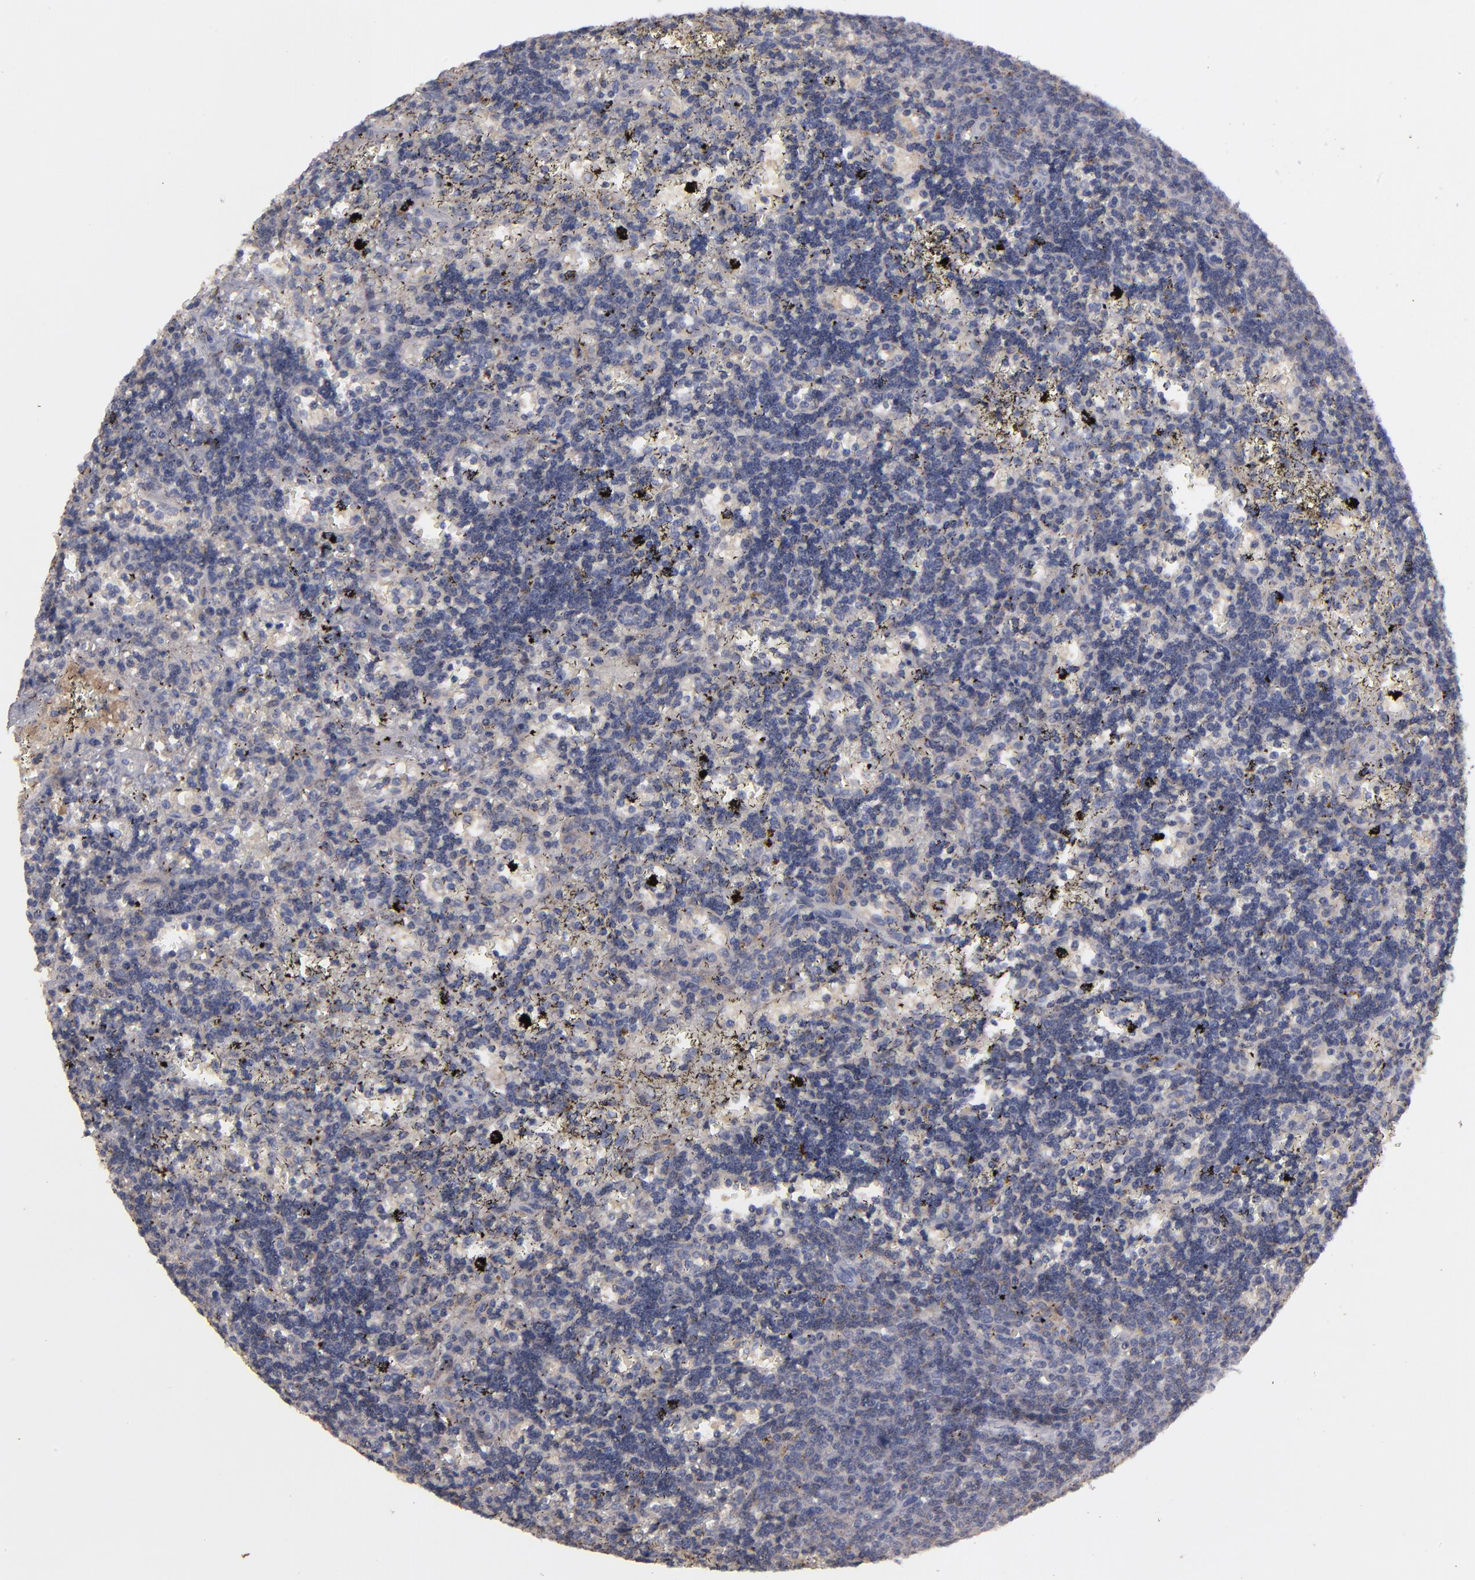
{"staining": {"intensity": "negative", "quantity": "none", "location": "none"}, "tissue": "lymphoma", "cell_type": "Tumor cells", "image_type": "cancer", "snomed": [{"axis": "morphology", "description": "Malignant lymphoma, non-Hodgkin's type, Low grade"}, {"axis": "topography", "description": "Spleen"}], "caption": "The micrograph reveals no significant staining in tumor cells of malignant lymphoma, non-Hodgkin's type (low-grade).", "gene": "GPM6B", "patient": {"sex": "male", "age": 60}}